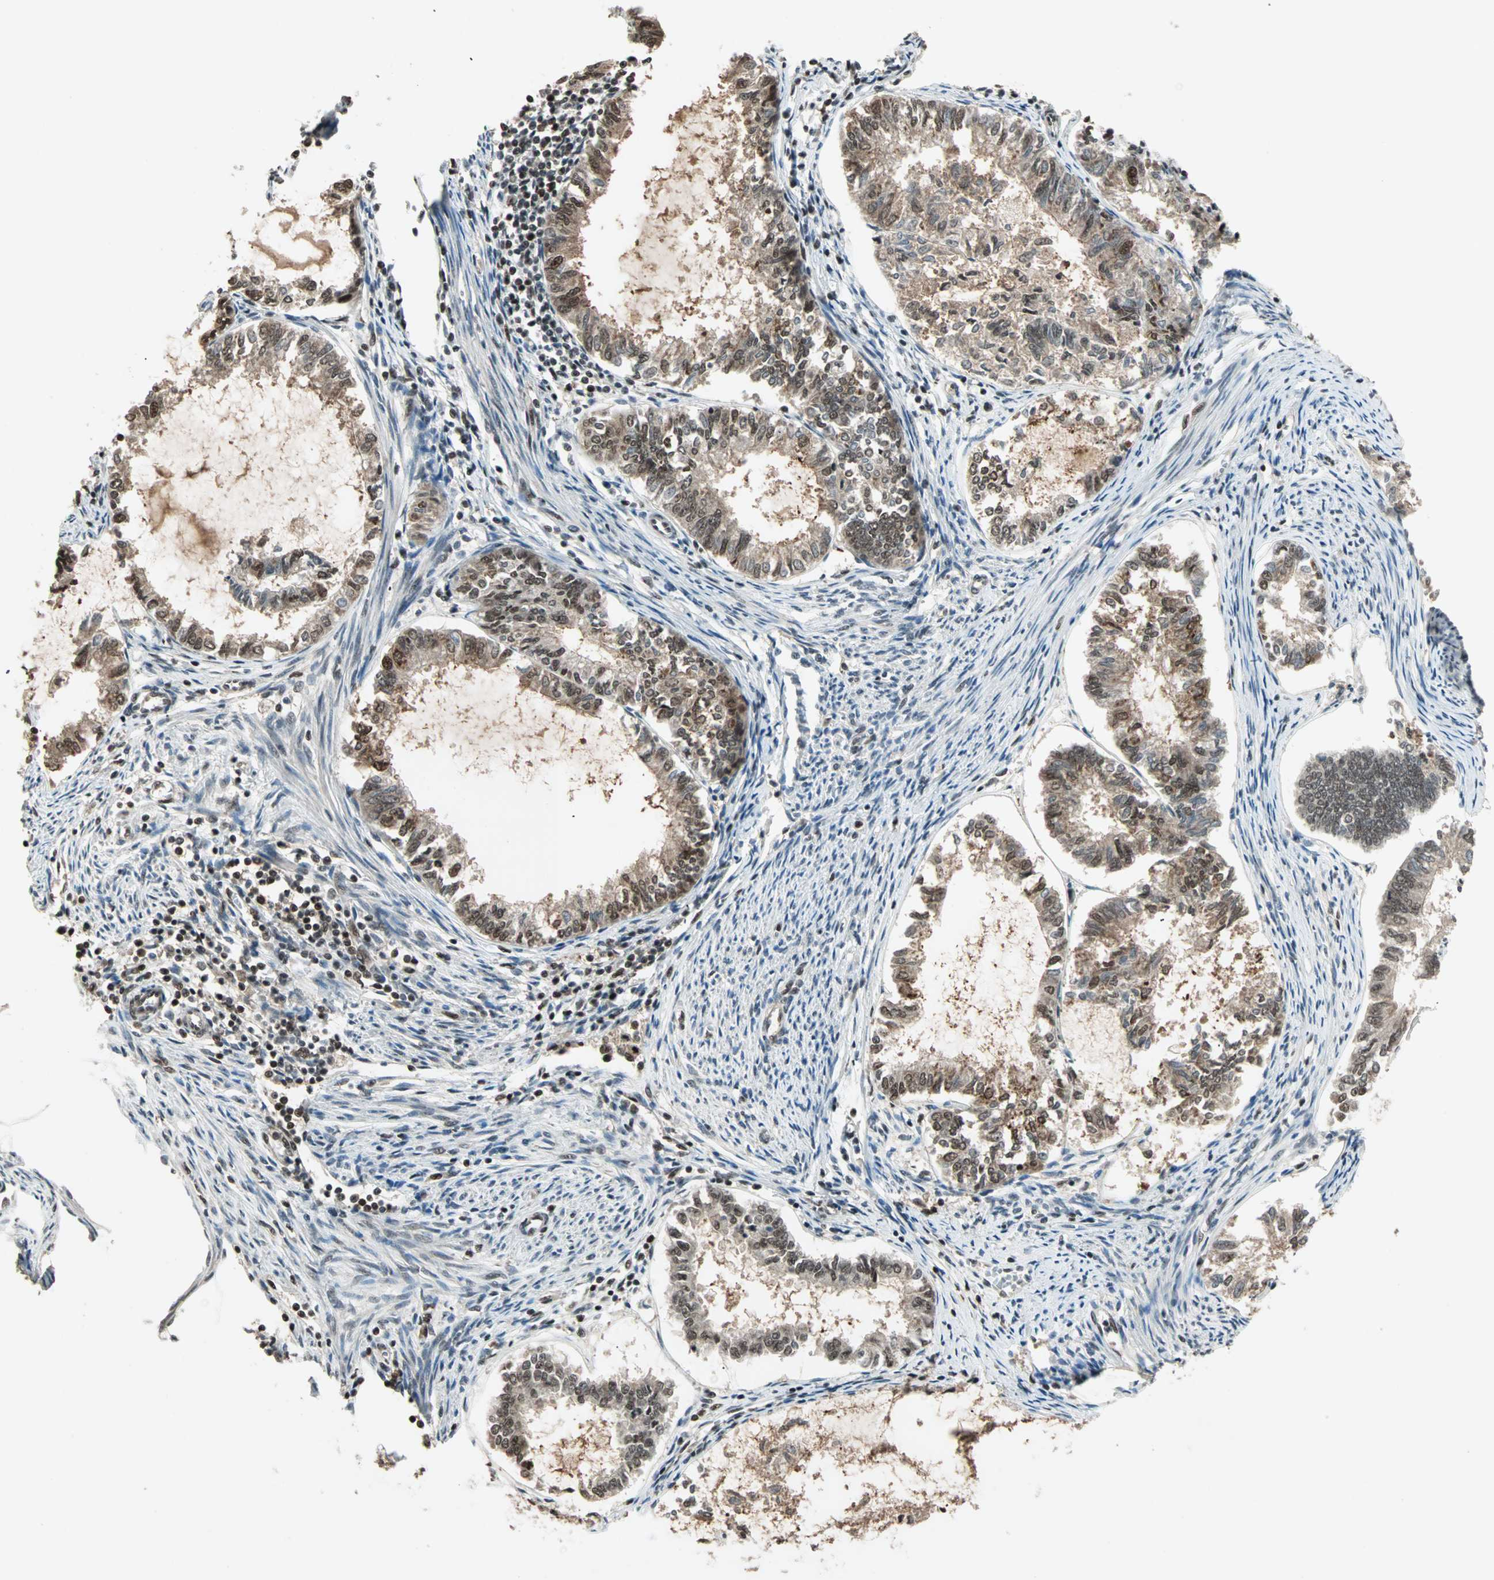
{"staining": {"intensity": "strong", "quantity": ">75%", "location": "cytoplasmic/membranous,nuclear"}, "tissue": "endometrial cancer", "cell_type": "Tumor cells", "image_type": "cancer", "snomed": [{"axis": "morphology", "description": "Adenocarcinoma, NOS"}, {"axis": "topography", "description": "Endometrium"}], "caption": "This histopathology image demonstrates adenocarcinoma (endometrial) stained with immunohistochemistry to label a protein in brown. The cytoplasmic/membranous and nuclear of tumor cells show strong positivity for the protein. Nuclei are counter-stained blue.", "gene": "ZNF44", "patient": {"sex": "female", "age": 86}}